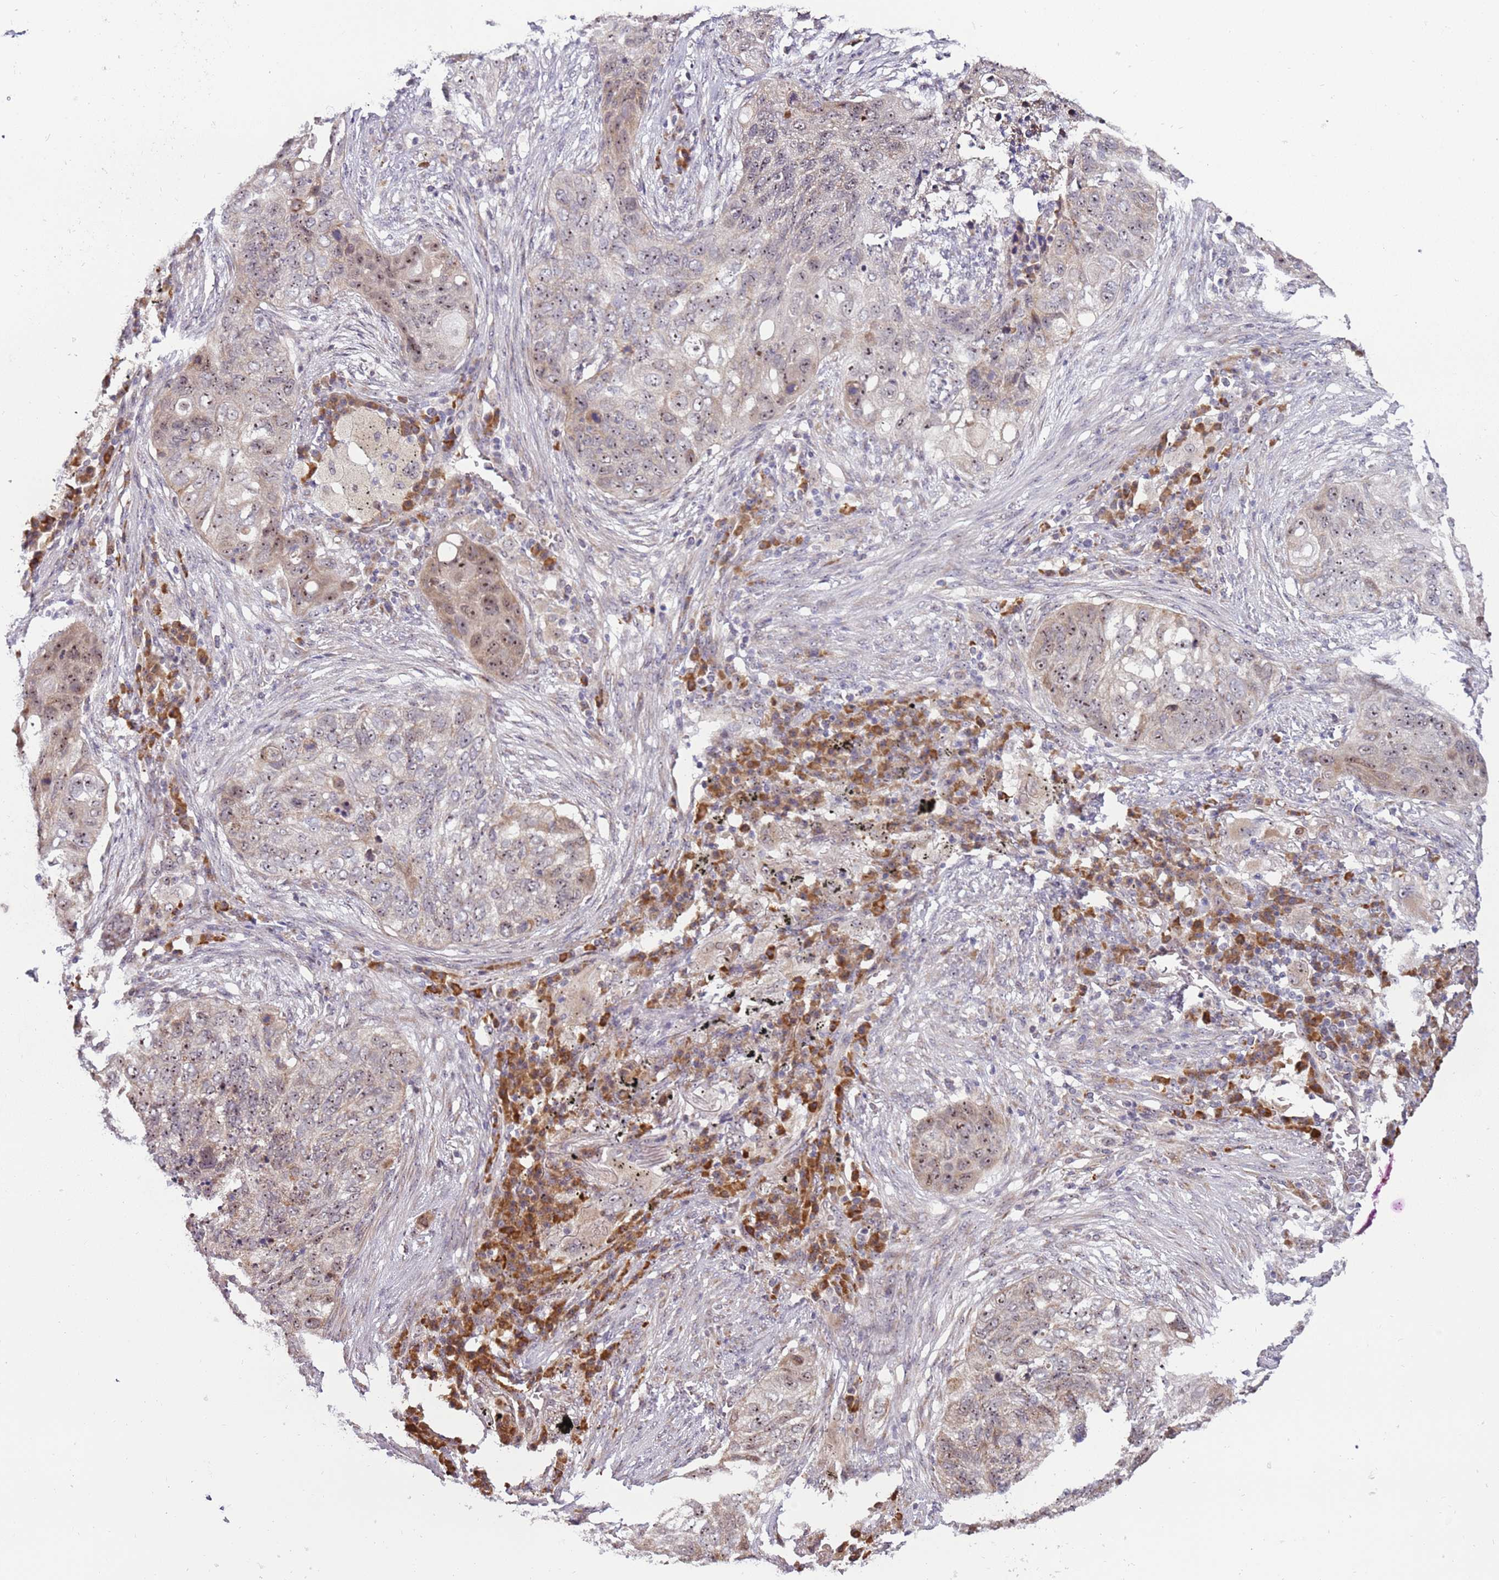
{"staining": {"intensity": "moderate", "quantity": ">75%", "location": "nuclear"}, "tissue": "lung cancer", "cell_type": "Tumor cells", "image_type": "cancer", "snomed": [{"axis": "morphology", "description": "Squamous cell carcinoma, NOS"}, {"axis": "topography", "description": "Lung"}], "caption": "This is a micrograph of immunohistochemistry staining of squamous cell carcinoma (lung), which shows moderate positivity in the nuclear of tumor cells.", "gene": "UCMA", "patient": {"sex": "female", "age": 63}}